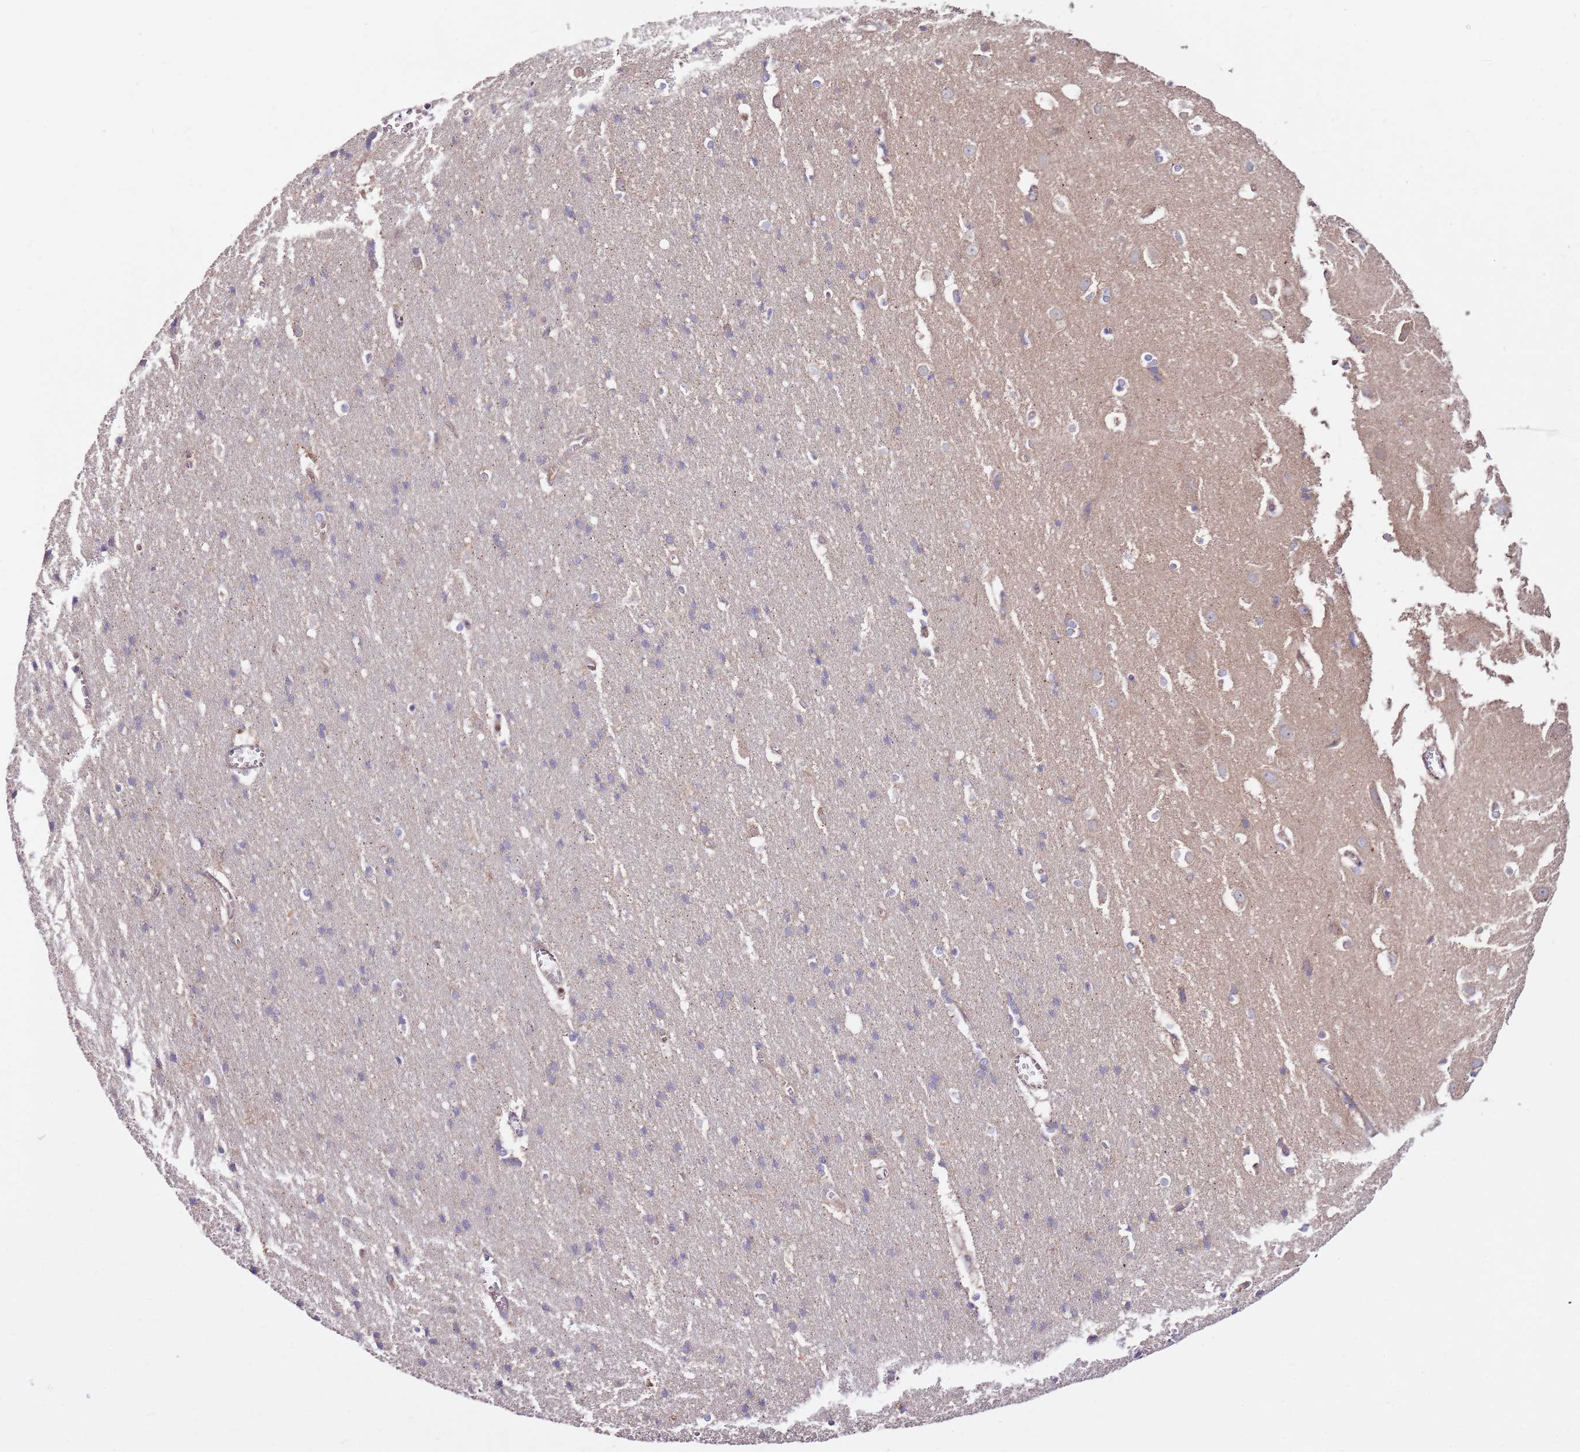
{"staining": {"intensity": "moderate", "quantity": "<25%", "location": "cytoplasmic/membranous"}, "tissue": "cerebral cortex", "cell_type": "Endothelial cells", "image_type": "normal", "snomed": [{"axis": "morphology", "description": "Normal tissue, NOS"}, {"axis": "topography", "description": "Cerebral cortex"}], "caption": "Brown immunohistochemical staining in benign cerebral cortex reveals moderate cytoplasmic/membranous staining in about <25% of endothelial cells. (DAB (3,3'-diaminobenzidine) = brown stain, brightfield microscopy at high magnification).", "gene": "SMG1", "patient": {"sex": "male", "age": 54}}